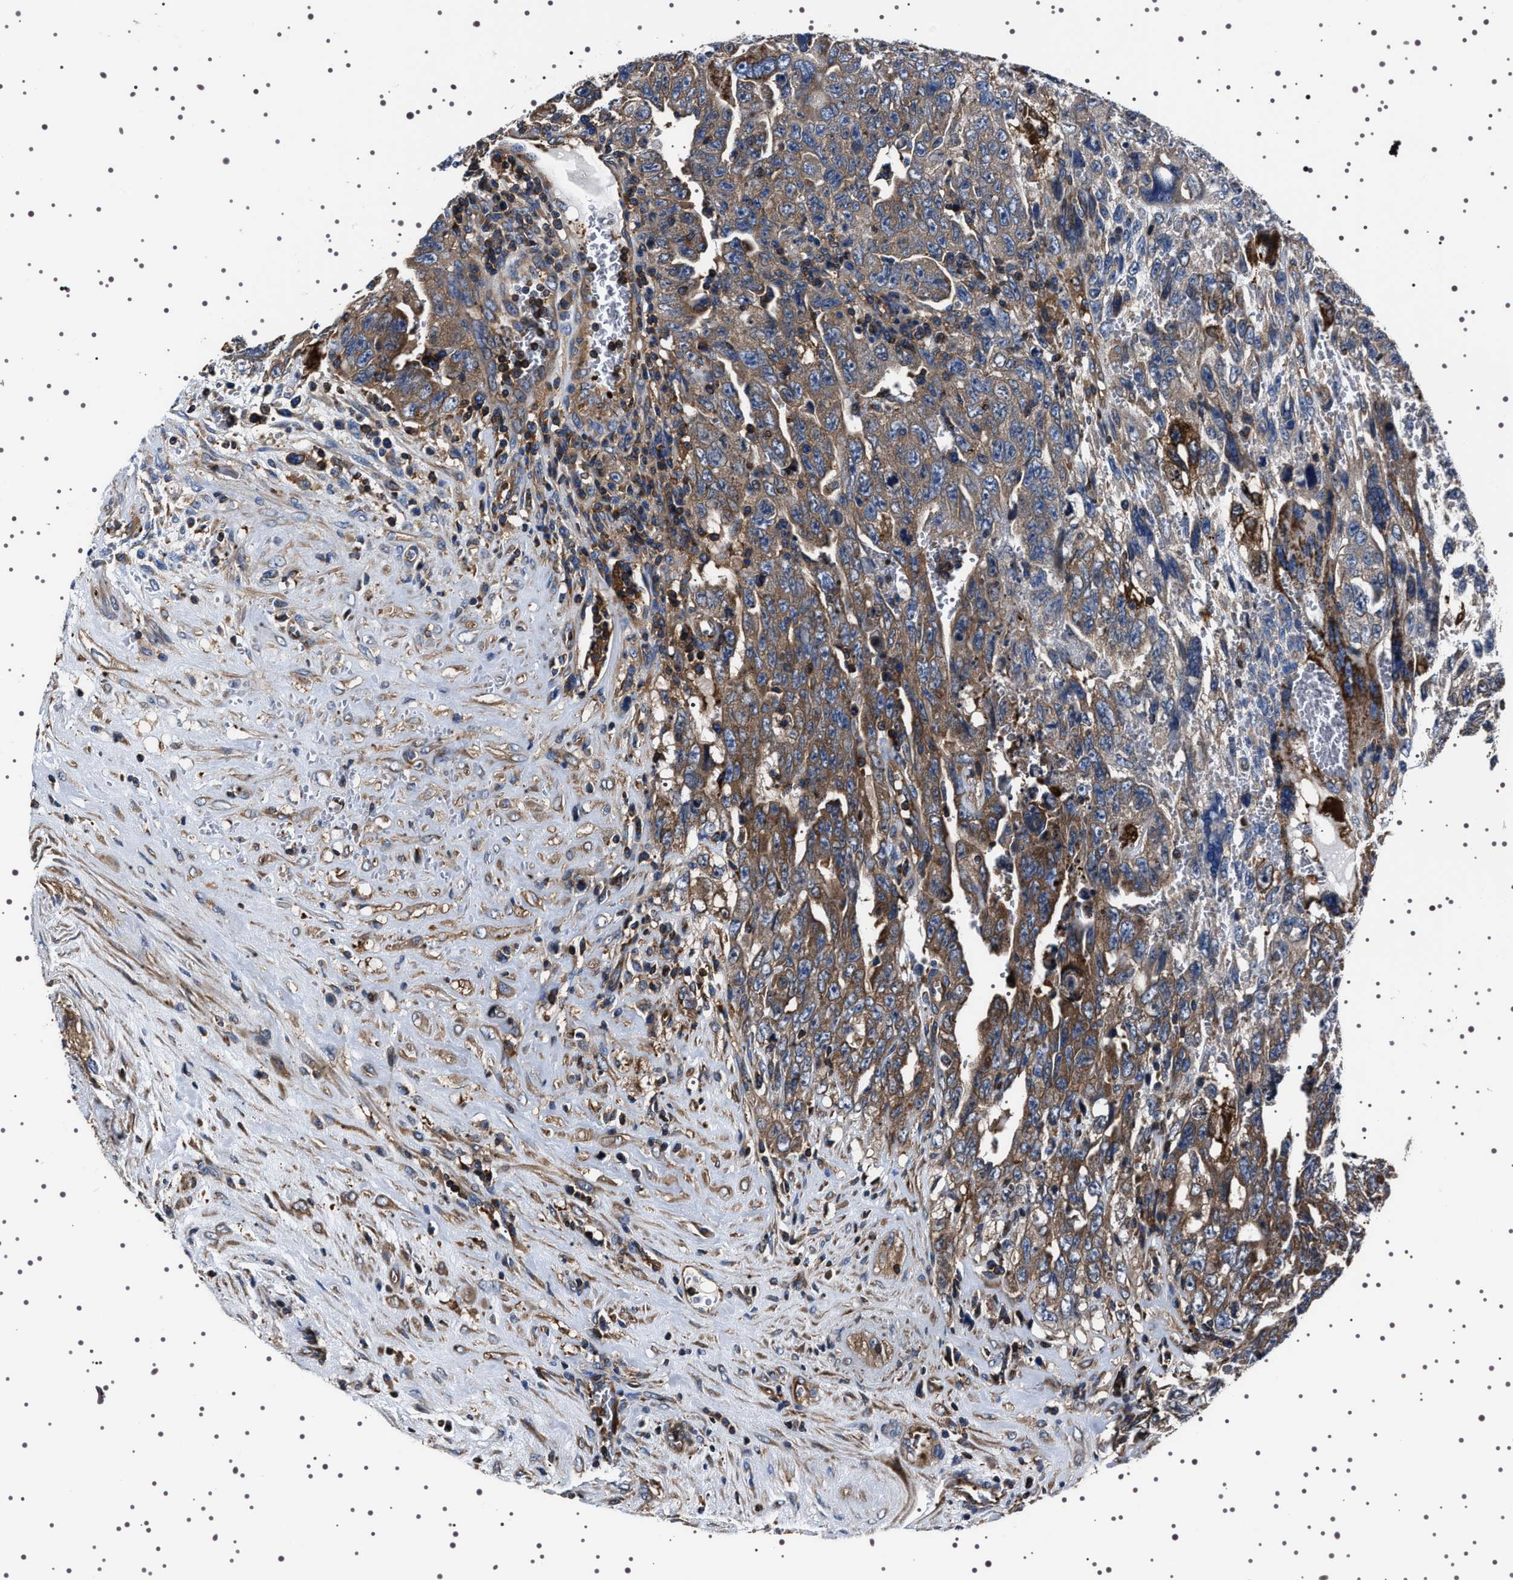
{"staining": {"intensity": "moderate", "quantity": ">75%", "location": "cytoplasmic/membranous"}, "tissue": "testis cancer", "cell_type": "Tumor cells", "image_type": "cancer", "snomed": [{"axis": "morphology", "description": "Carcinoma, Embryonal, NOS"}, {"axis": "topography", "description": "Testis"}], "caption": "IHC micrograph of neoplastic tissue: human testis cancer stained using immunohistochemistry (IHC) exhibits medium levels of moderate protein expression localized specifically in the cytoplasmic/membranous of tumor cells, appearing as a cytoplasmic/membranous brown color.", "gene": "WDR1", "patient": {"sex": "male", "age": 28}}